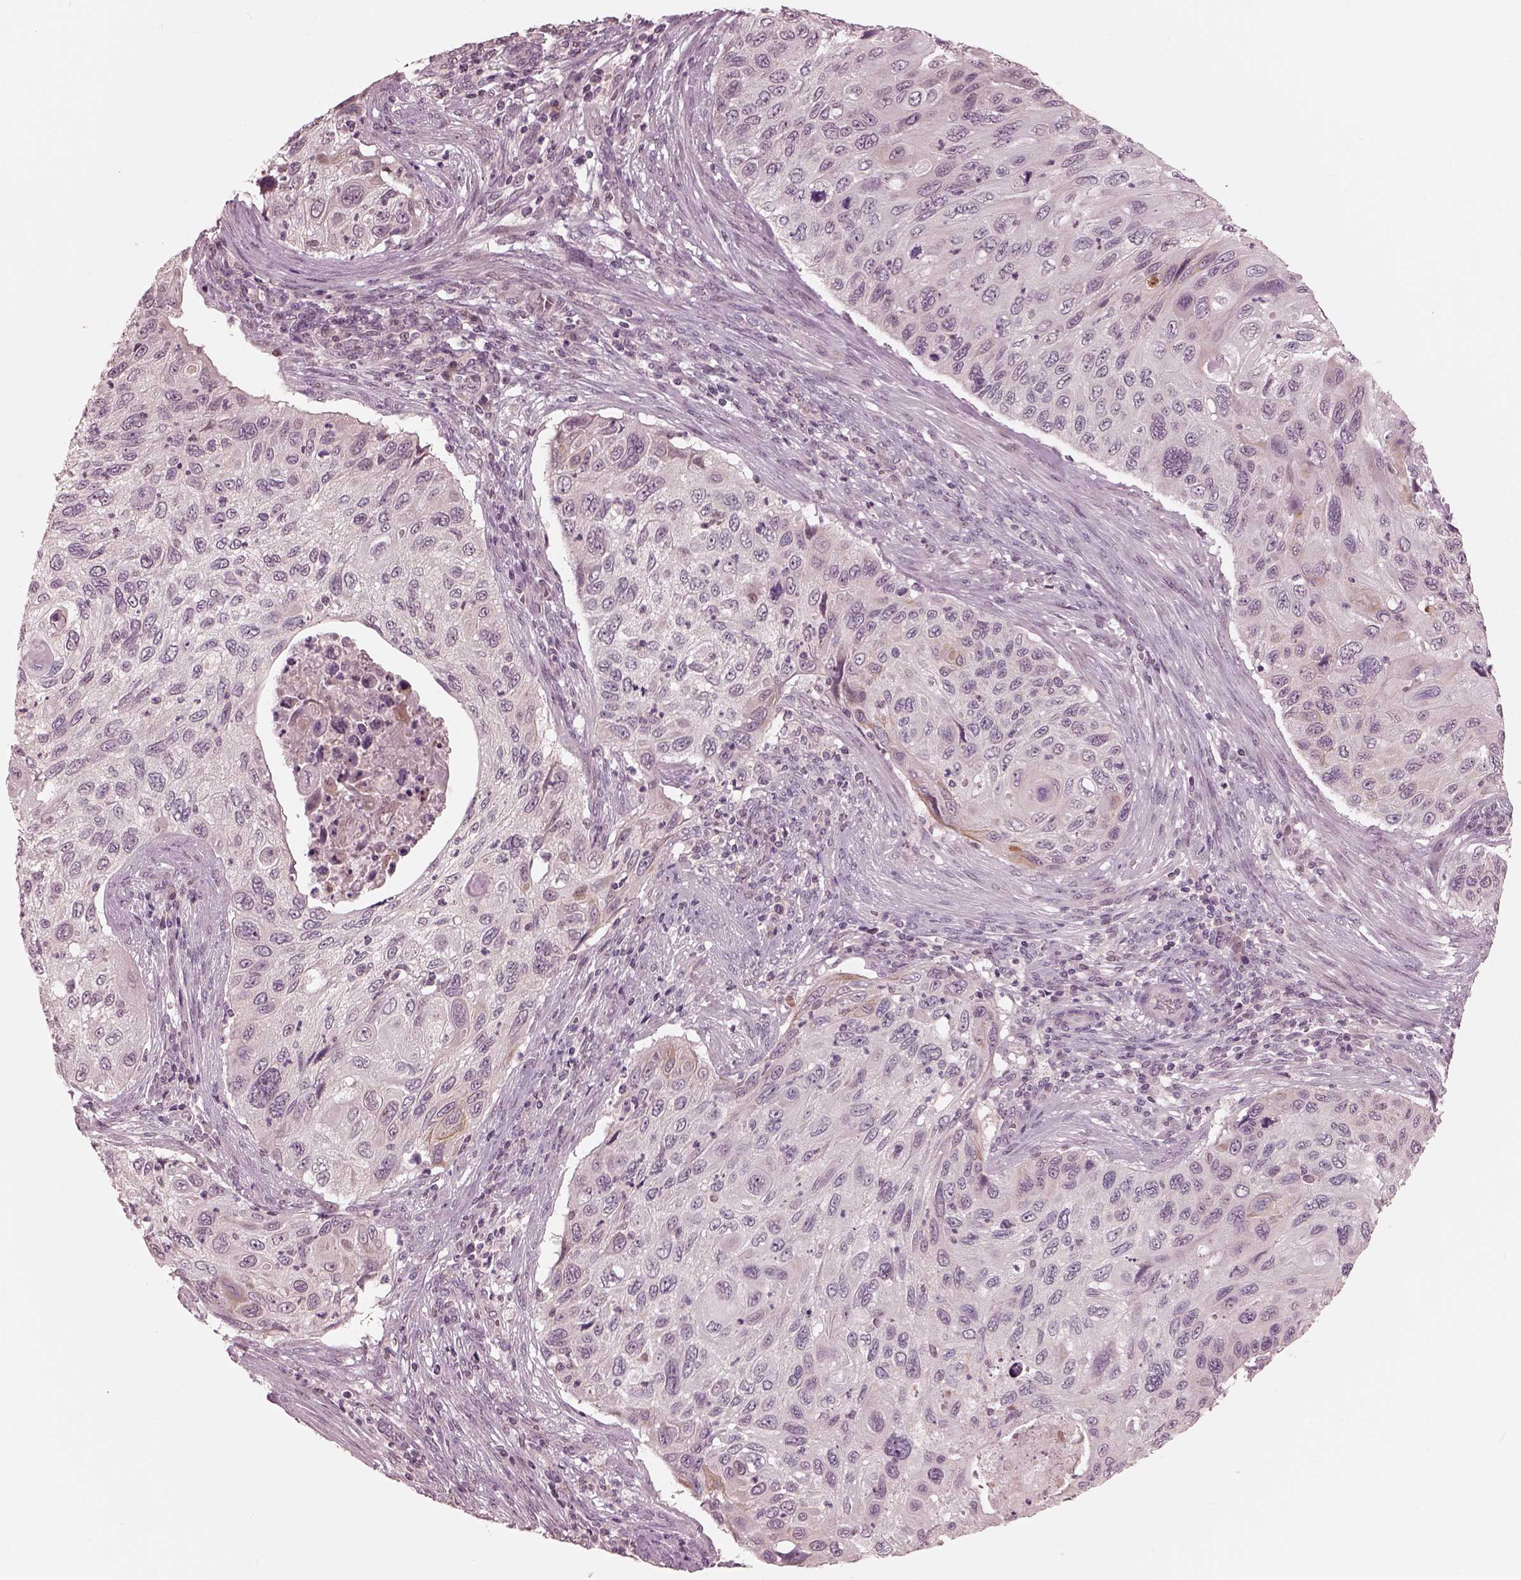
{"staining": {"intensity": "negative", "quantity": "none", "location": "none"}, "tissue": "cervical cancer", "cell_type": "Tumor cells", "image_type": "cancer", "snomed": [{"axis": "morphology", "description": "Squamous cell carcinoma, NOS"}, {"axis": "topography", "description": "Cervix"}], "caption": "Immunohistochemistry (IHC) of human cervical cancer displays no expression in tumor cells.", "gene": "IQCG", "patient": {"sex": "female", "age": 70}}